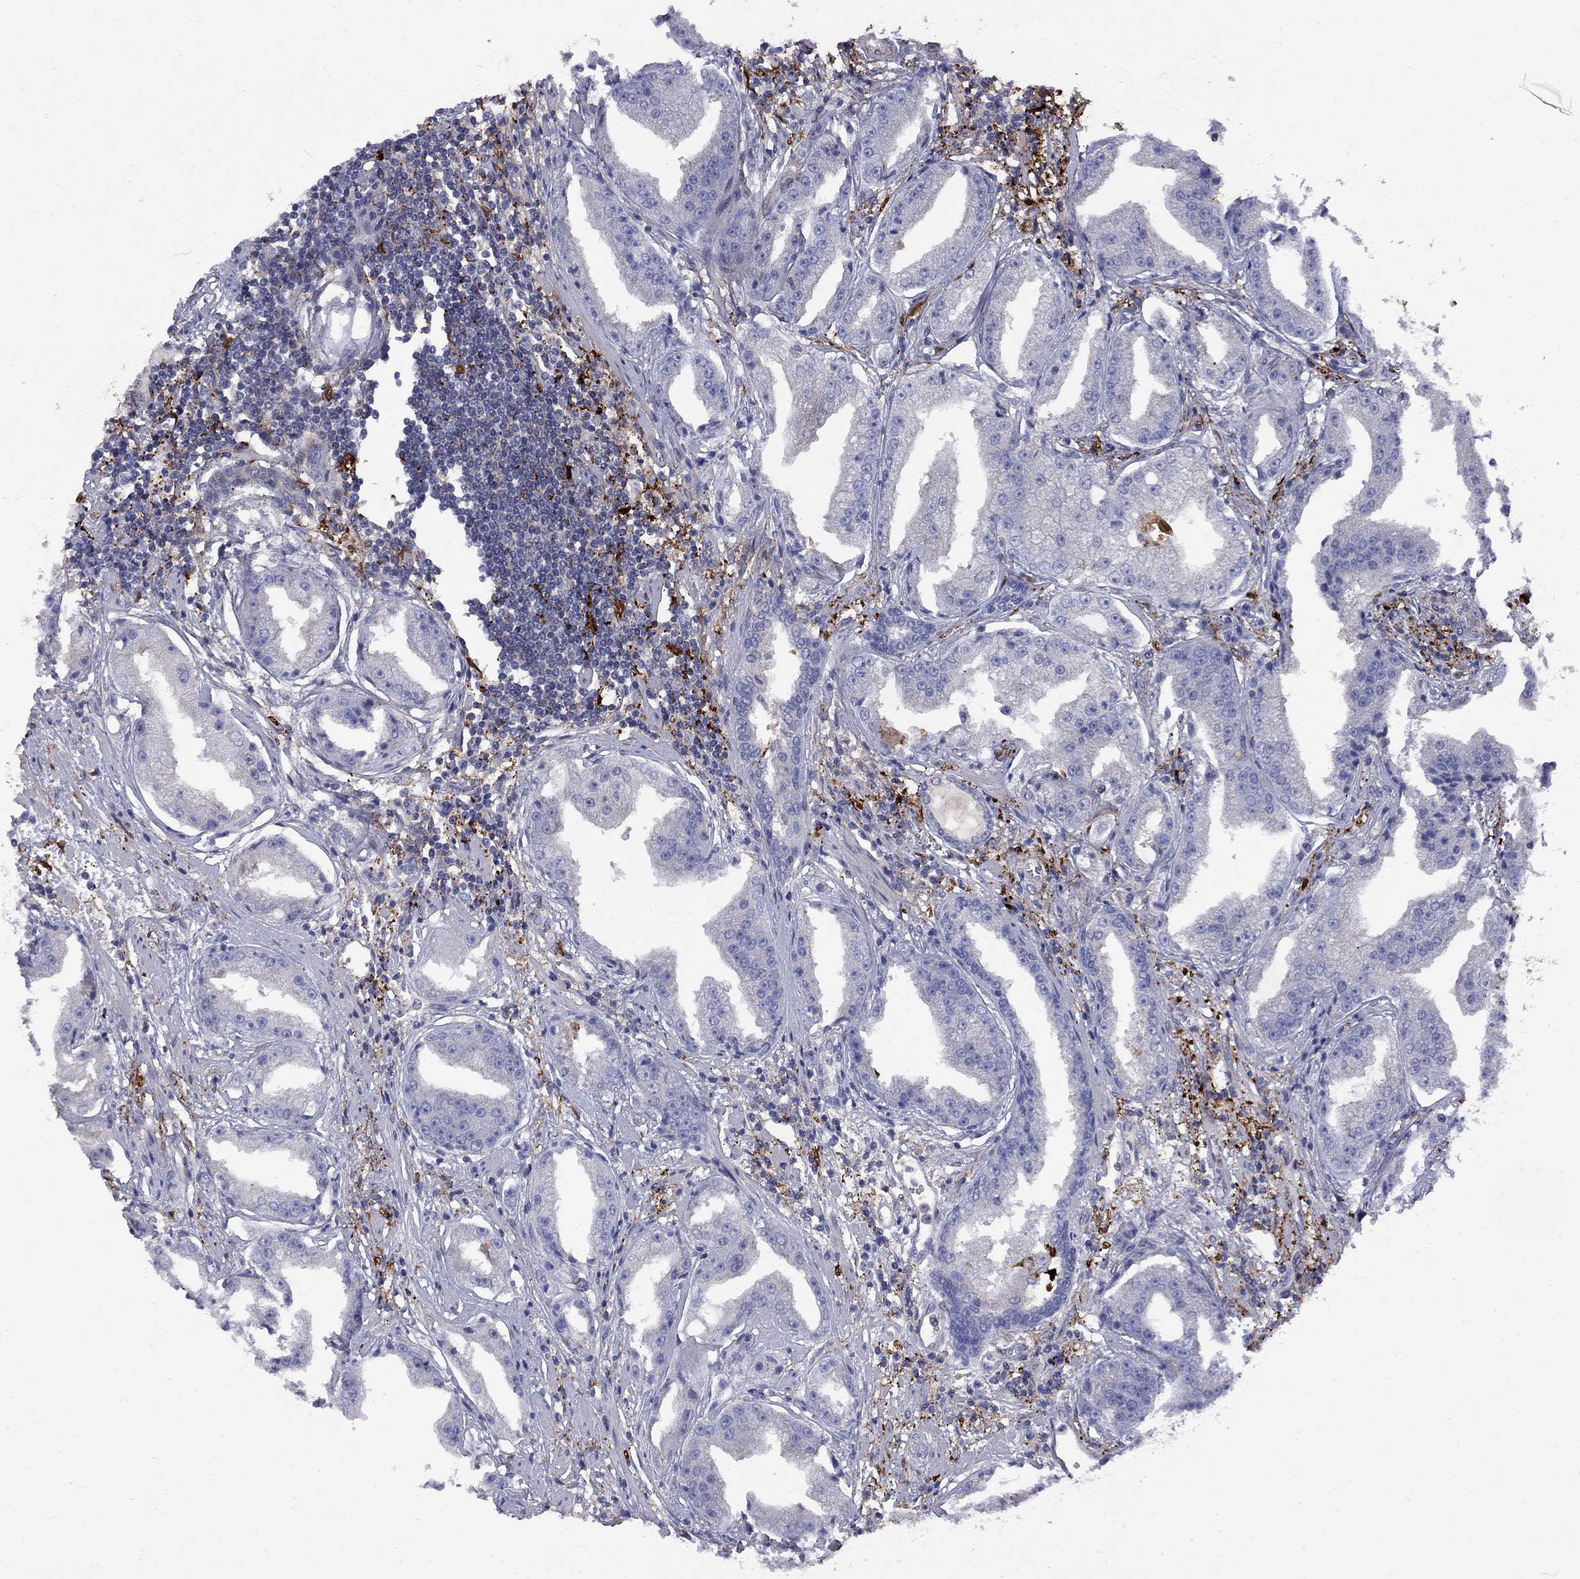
{"staining": {"intensity": "moderate", "quantity": "<25%", "location": "cytoplasmic/membranous"}, "tissue": "prostate cancer", "cell_type": "Tumor cells", "image_type": "cancer", "snomed": [{"axis": "morphology", "description": "Adenocarcinoma, Low grade"}, {"axis": "topography", "description": "Prostate"}], "caption": "Immunohistochemistry staining of adenocarcinoma (low-grade) (prostate), which demonstrates low levels of moderate cytoplasmic/membranous staining in about <25% of tumor cells indicating moderate cytoplasmic/membranous protein positivity. The staining was performed using DAB (3,3'-diaminobenzidine) (brown) for protein detection and nuclei were counterstained in hematoxylin (blue).", "gene": "MTHFR", "patient": {"sex": "male", "age": 62}}